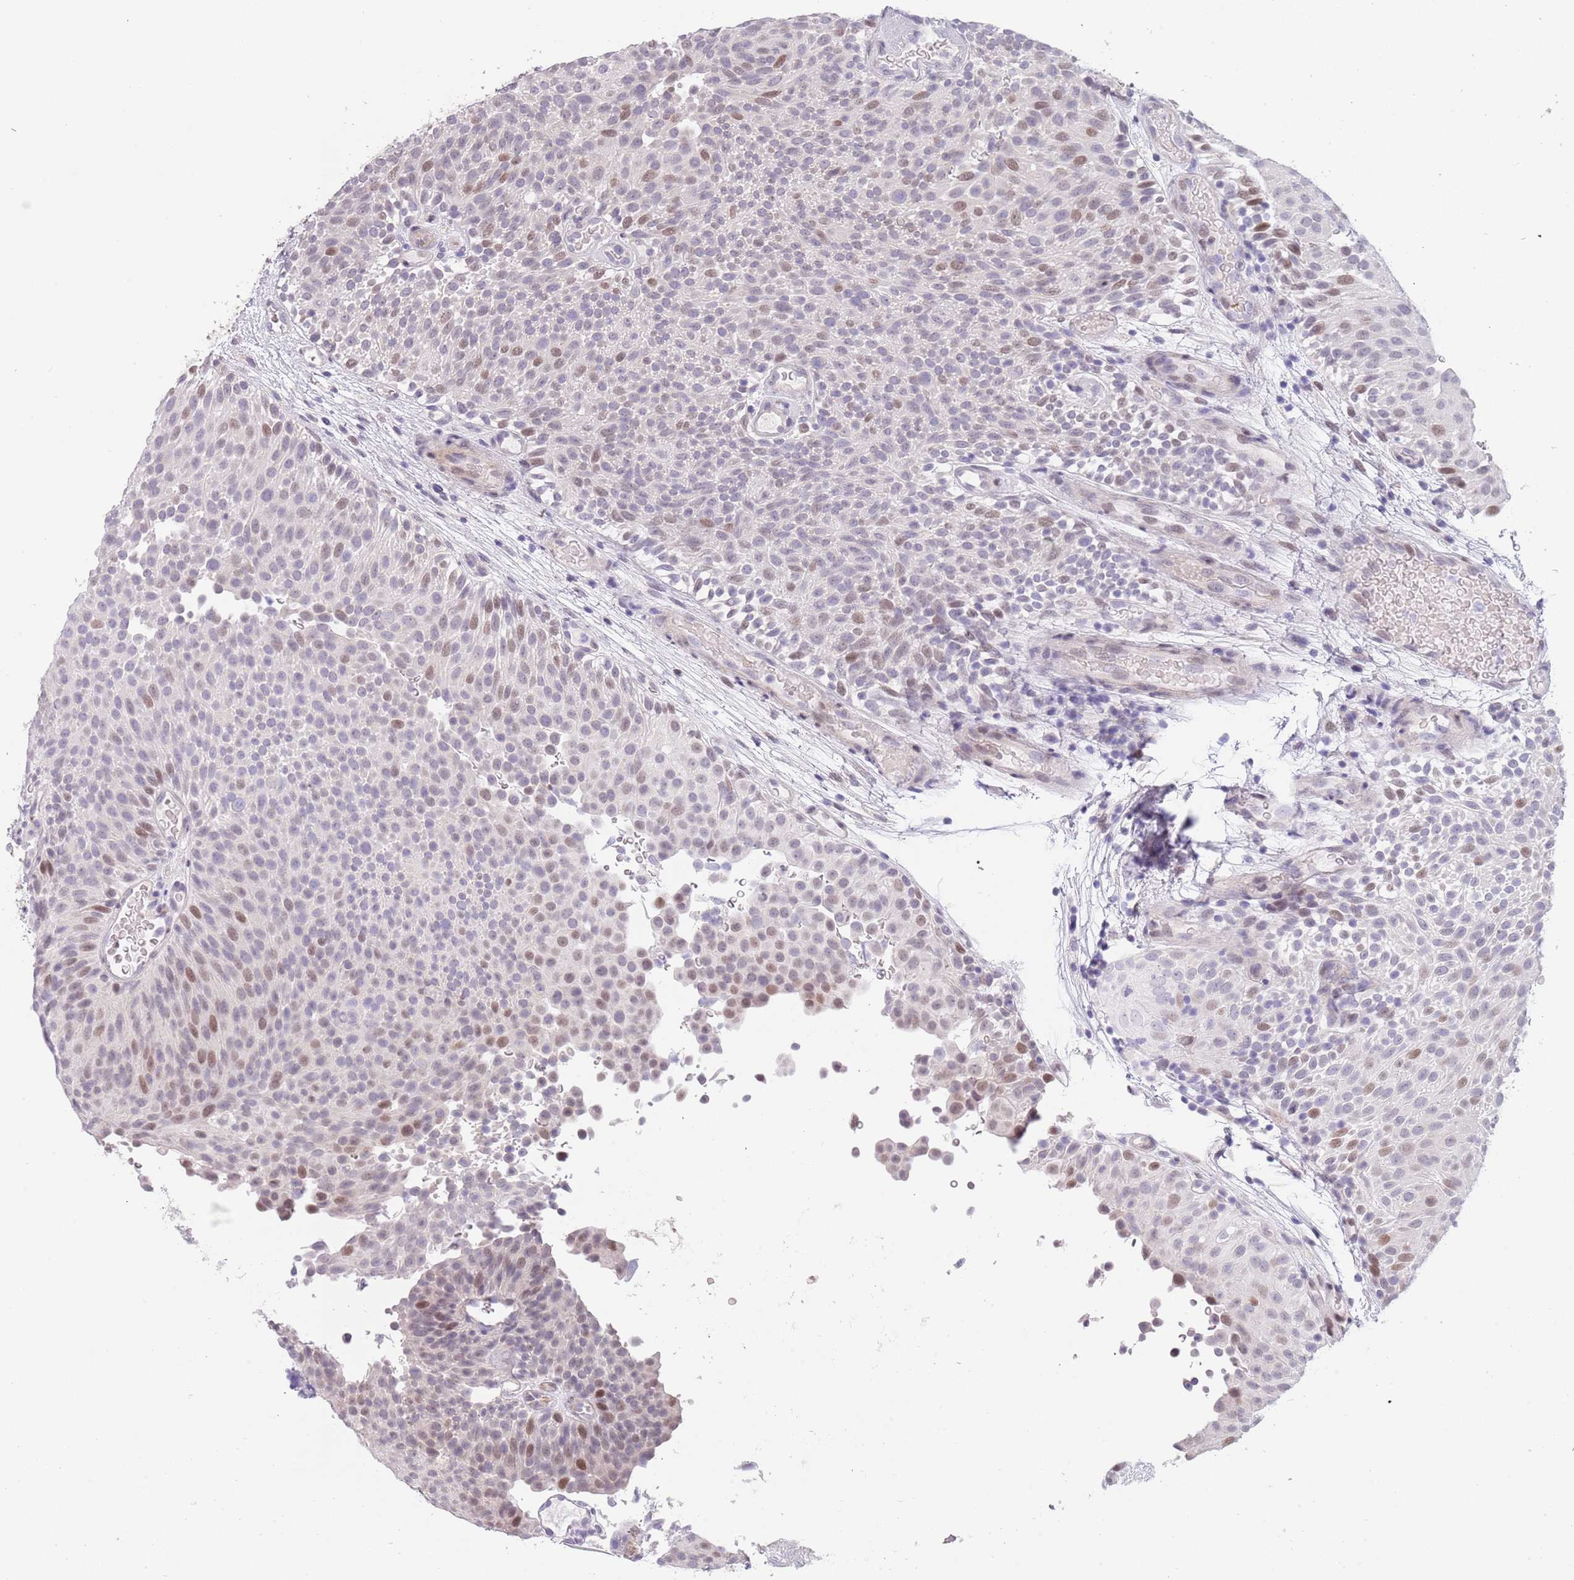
{"staining": {"intensity": "moderate", "quantity": "<25%", "location": "nuclear"}, "tissue": "urothelial cancer", "cell_type": "Tumor cells", "image_type": "cancer", "snomed": [{"axis": "morphology", "description": "Urothelial carcinoma, Low grade"}, {"axis": "topography", "description": "Urinary bladder"}], "caption": "A brown stain highlights moderate nuclear positivity of a protein in human low-grade urothelial carcinoma tumor cells.", "gene": "KLHDC2", "patient": {"sex": "male", "age": 78}}